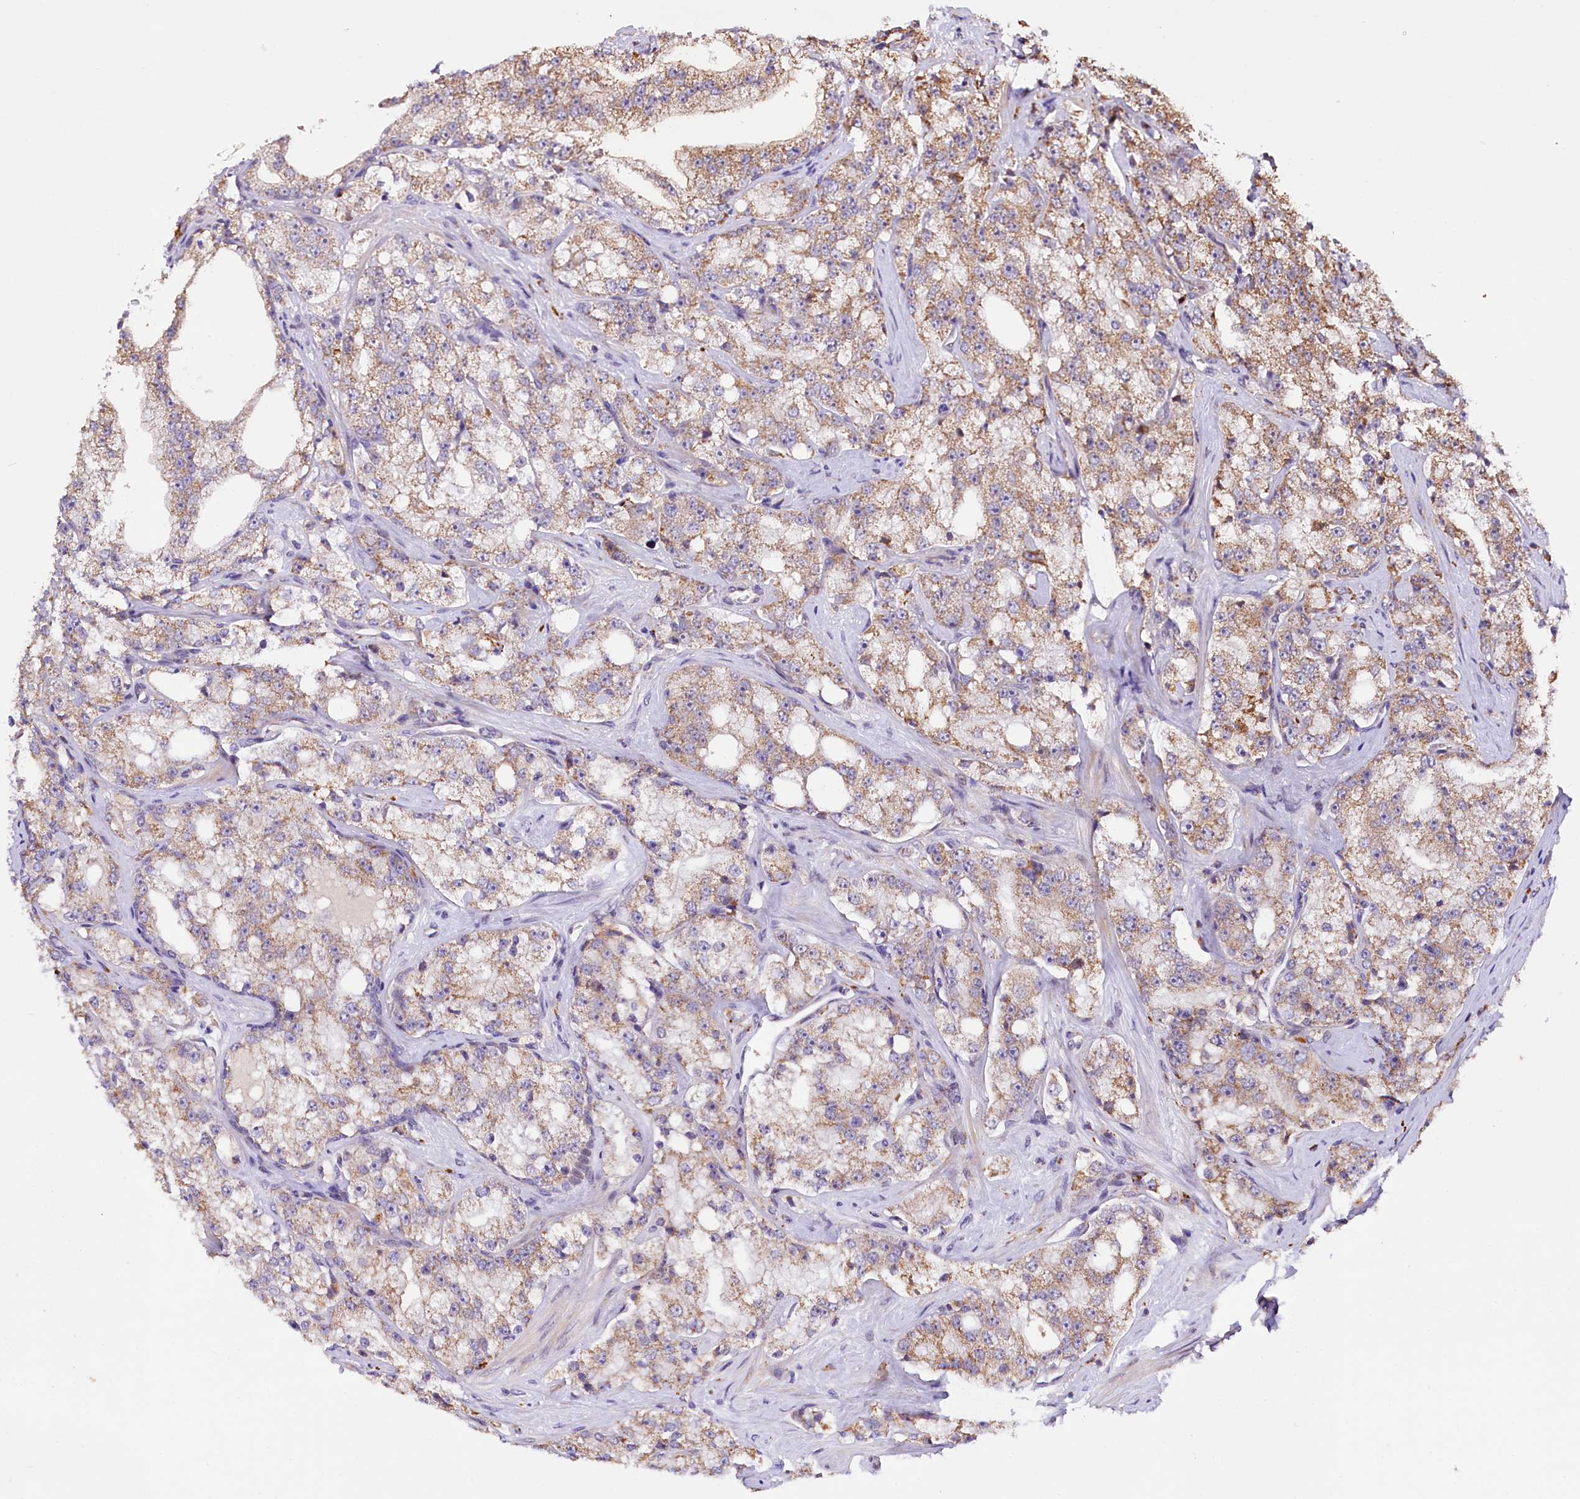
{"staining": {"intensity": "moderate", "quantity": "25%-75%", "location": "cytoplasmic/membranous"}, "tissue": "prostate cancer", "cell_type": "Tumor cells", "image_type": "cancer", "snomed": [{"axis": "morphology", "description": "Adenocarcinoma, High grade"}, {"axis": "topography", "description": "Prostate"}], "caption": "Immunohistochemical staining of prostate cancer (adenocarcinoma (high-grade)) demonstrates moderate cytoplasmic/membranous protein staining in about 25%-75% of tumor cells.", "gene": "ST7", "patient": {"sex": "male", "age": 64}}